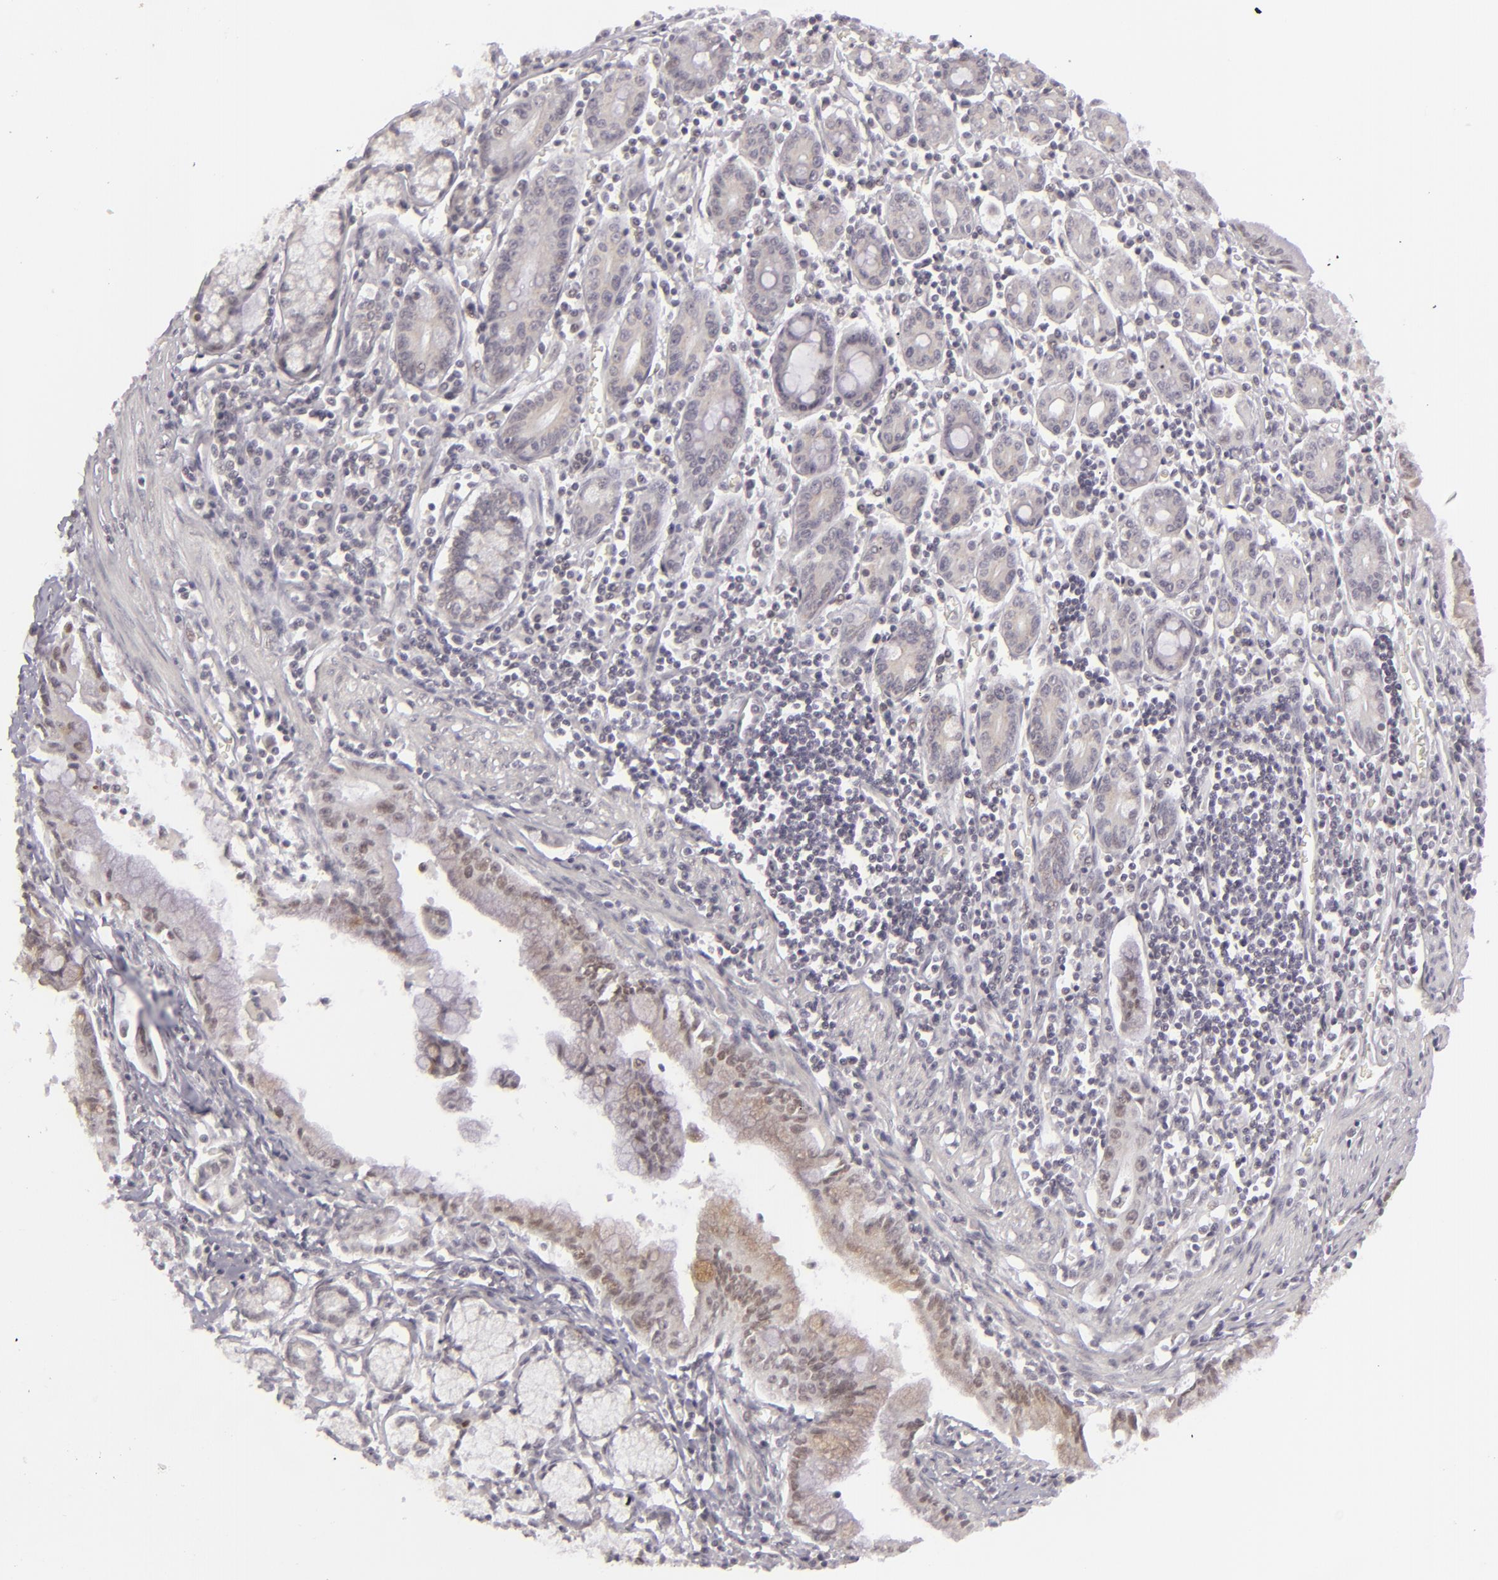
{"staining": {"intensity": "weak", "quantity": "<25%", "location": "cytoplasmic/membranous,nuclear"}, "tissue": "pancreatic cancer", "cell_type": "Tumor cells", "image_type": "cancer", "snomed": [{"axis": "morphology", "description": "Adenocarcinoma, NOS"}, {"axis": "topography", "description": "Pancreas"}], "caption": "Protein analysis of pancreatic adenocarcinoma displays no significant expression in tumor cells.", "gene": "SIX1", "patient": {"sex": "male", "age": 59}}